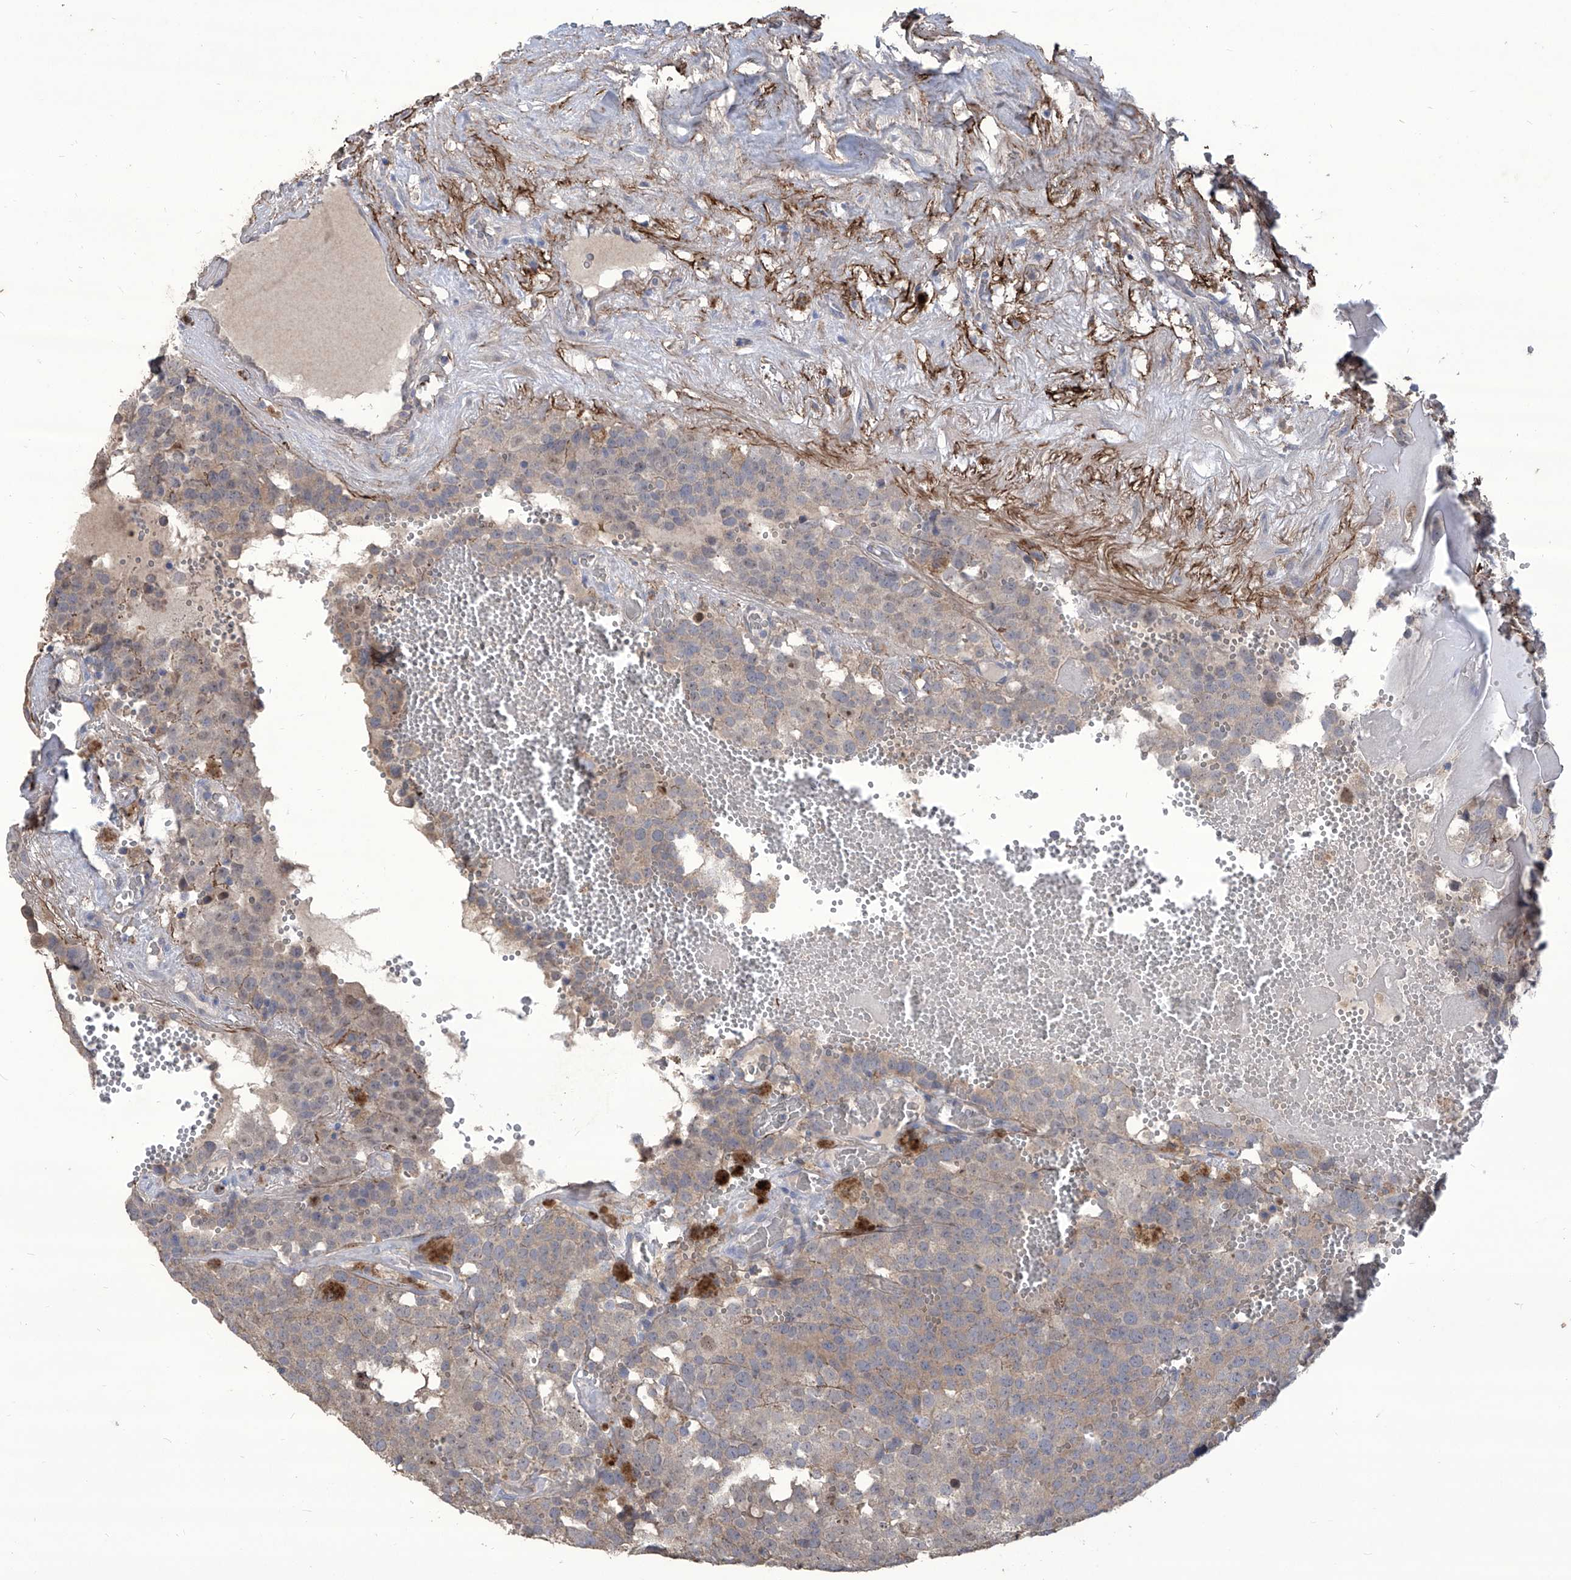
{"staining": {"intensity": "weak", "quantity": "<25%", "location": "cytoplasmic/membranous"}, "tissue": "testis cancer", "cell_type": "Tumor cells", "image_type": "cancer", "snomed": [{"axis": "morphology", "description": "Seminoma, NOS"}, {"axis": "topography", "description": "Testis"}], "caption": "High power microscopy photomicrograph of an IHC micrograph of testis cancer, revealing no significant expression in tumor cells.", "gene": "TXNIP", "patient": {"sex": "male", "age": 71}}